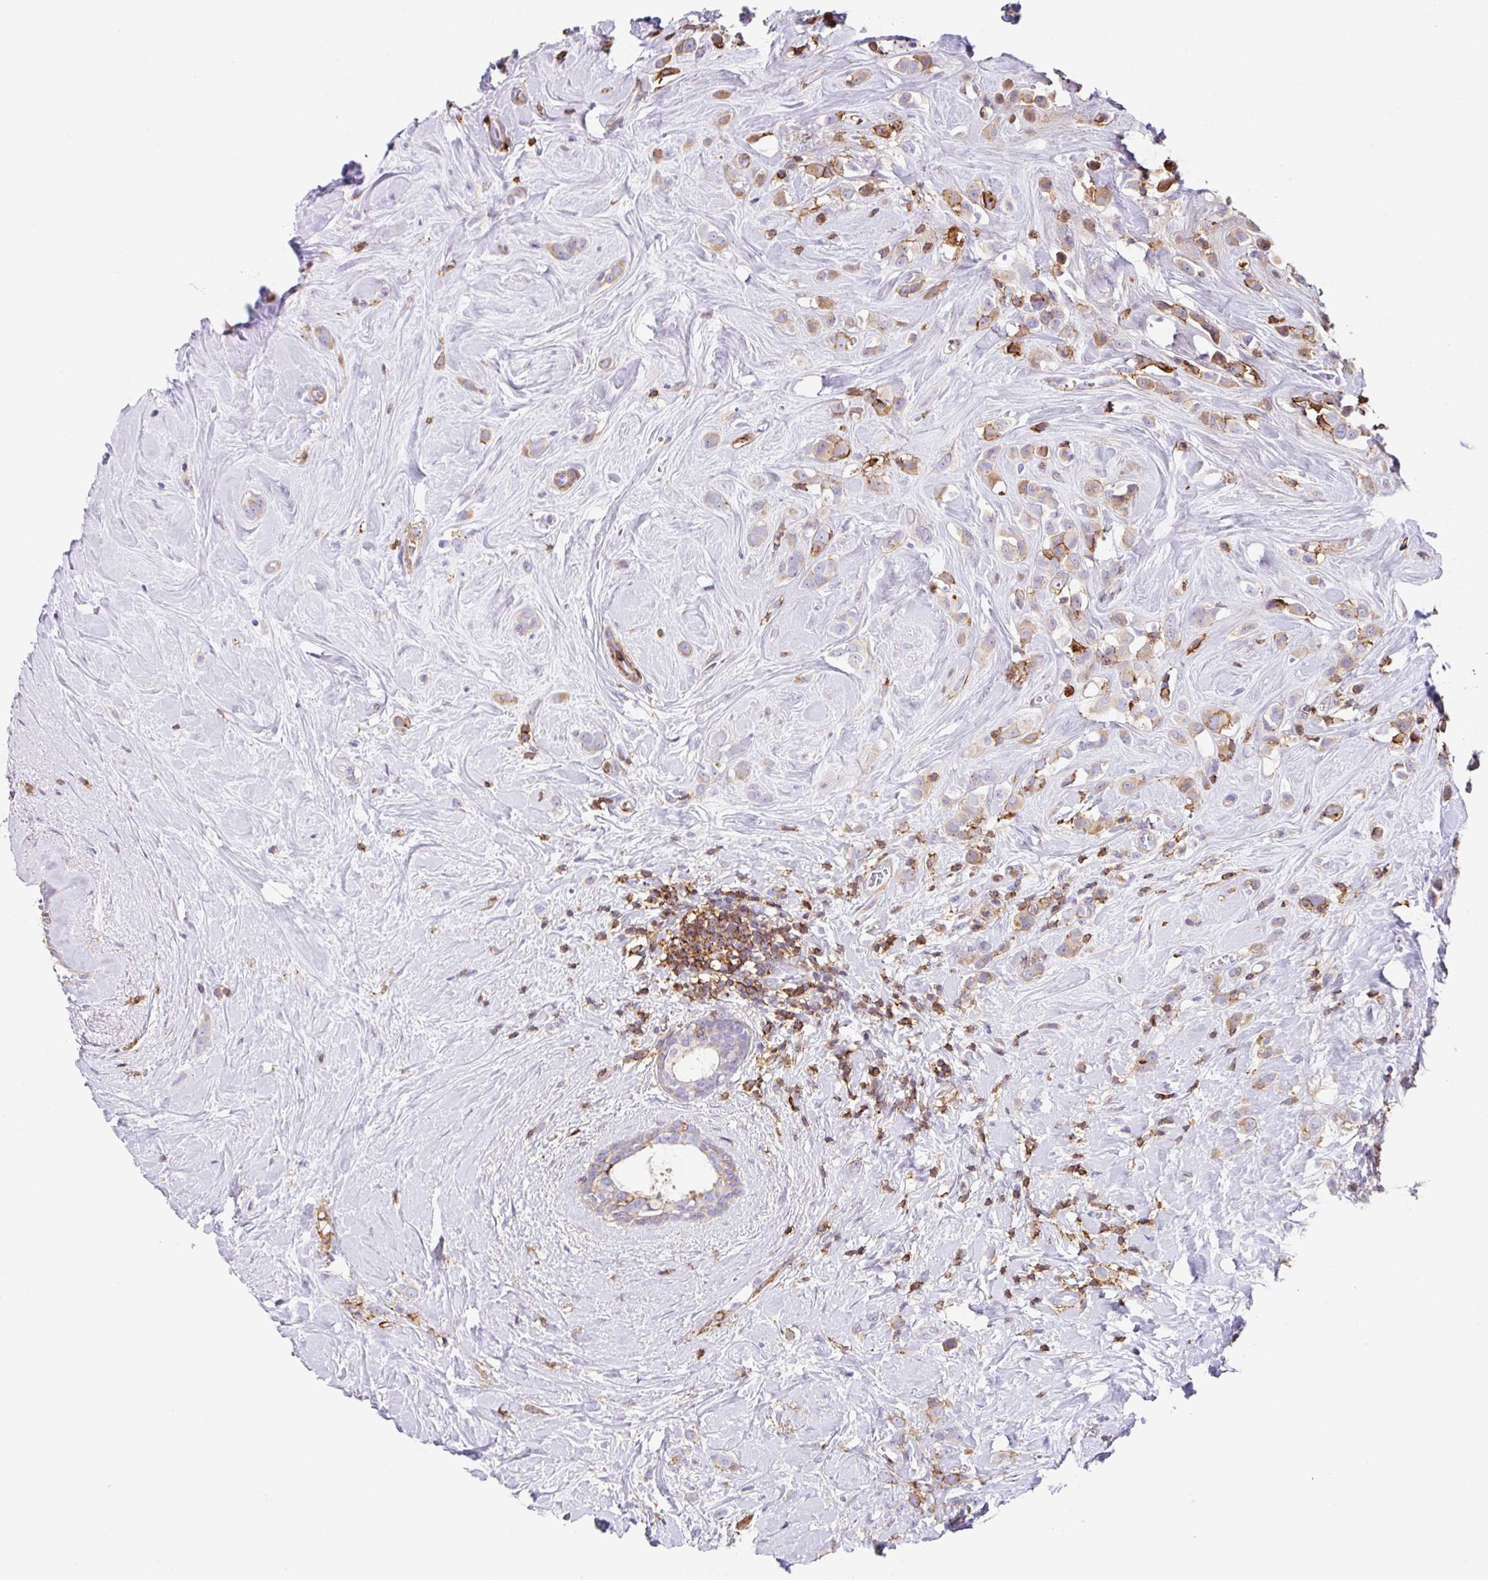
{"staining": {"intensity": "moderate", "quantity": ">75%", "location": "cytoplasmic/membranous"}, "tissue": "breast cancer", "cell_type": "Tumor cells", "image_type": "cancer", "snomed": [{"axis": "morphology", "description": "Duct carcinoma"}, {"axis": "topography", "description": "Breast"}], "caption": "Intraductal carcinoma (breast) stained with IHC displays moderate cytoplasmic/membranous expression in approximately >75% of tumor cells.", "gene": "MTTP", "patient": {"sex": "female", "age": 80}}